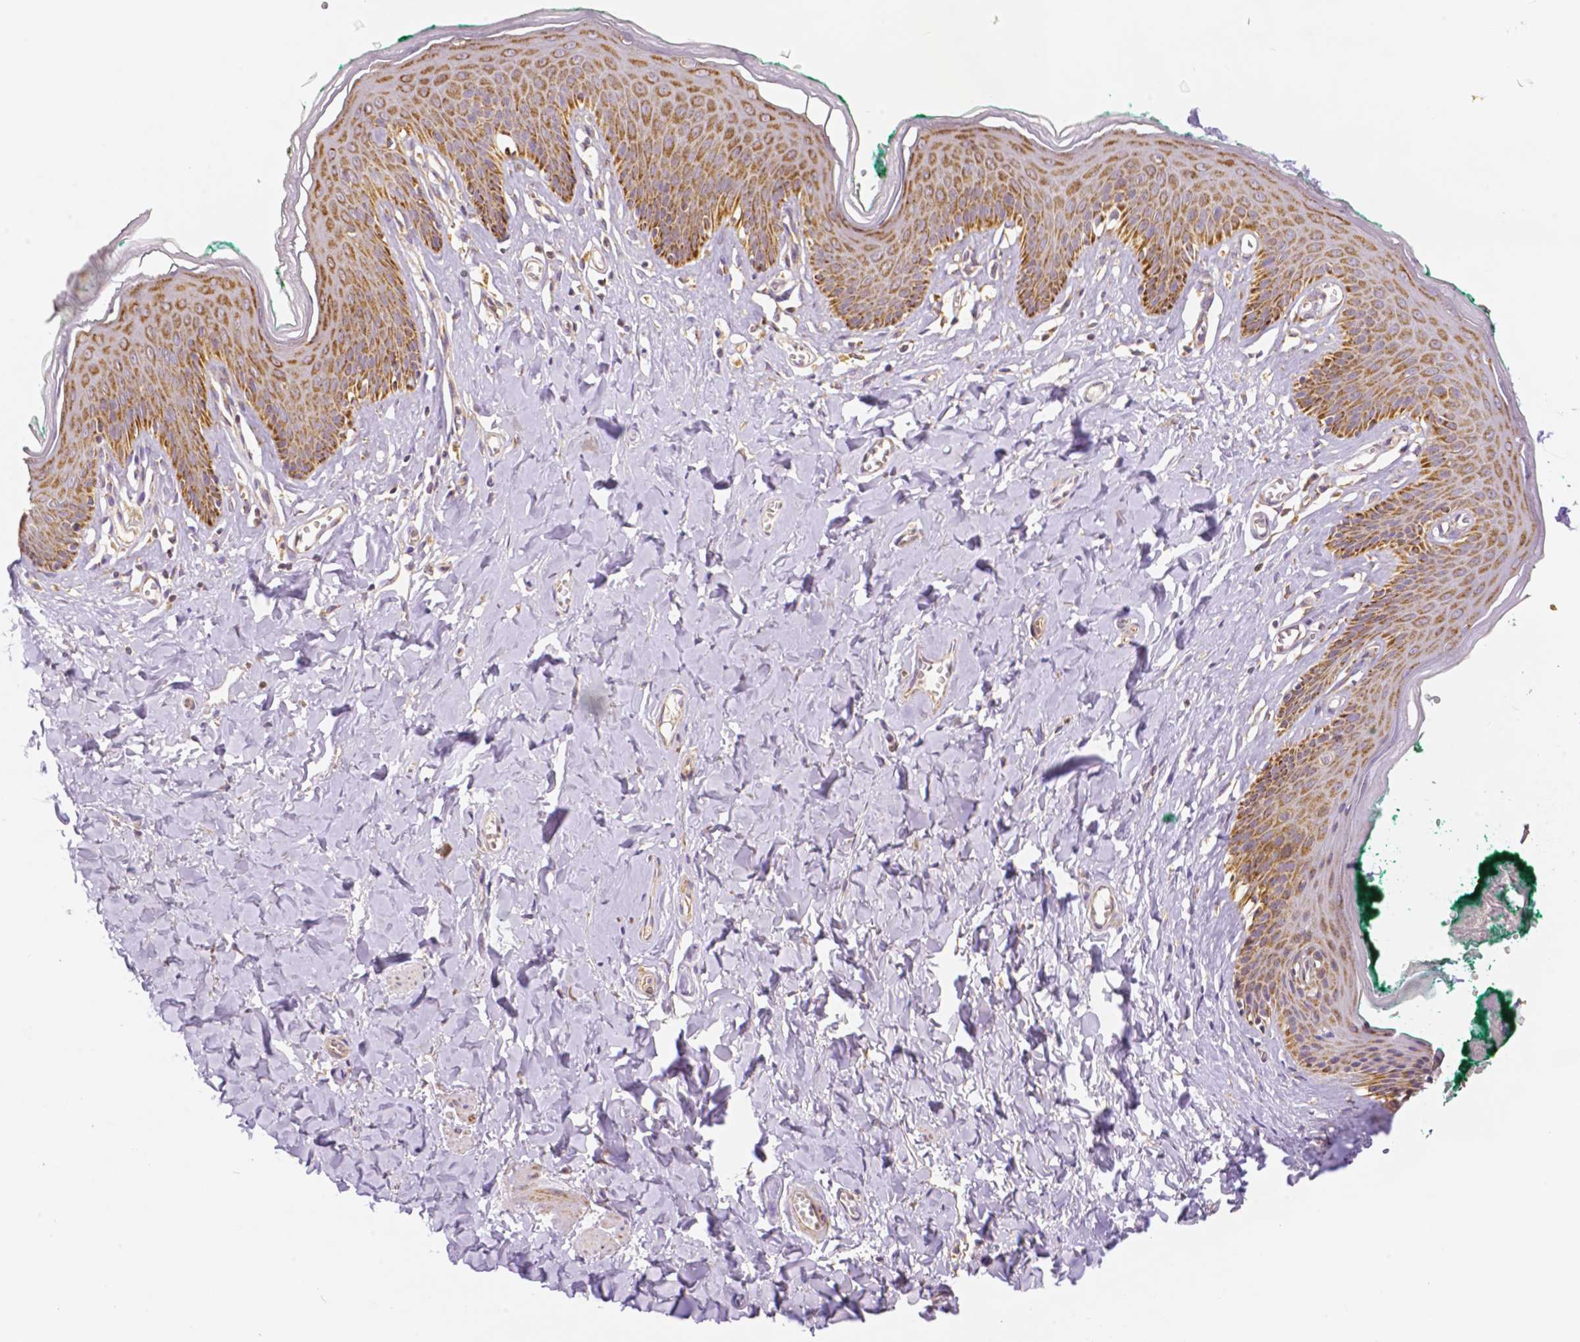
{"staining": {"intensity": "moderate", "quantity": ">75%", "location": "cytoplasmic/membranous"}, "tissue": "skin", "cell_type": "Epidermal cells", "image_type": "normal", "snomed": [{"axis": "morphology", "description": "Normal tissue, NOS"}, {"axis": "topography", "description": "Vulva"}, {"axis": "topography", "description": "Peripheral nerve tissue"}], "caption": "Immunohistochemical staining of unremarkable human skin demonstrates medium levels of moderate cytoplasmic/membranous staining in about >75% of epidermal cells.", "gene": "RHOT1", "patient": {"sex": "female", "age": 66}}